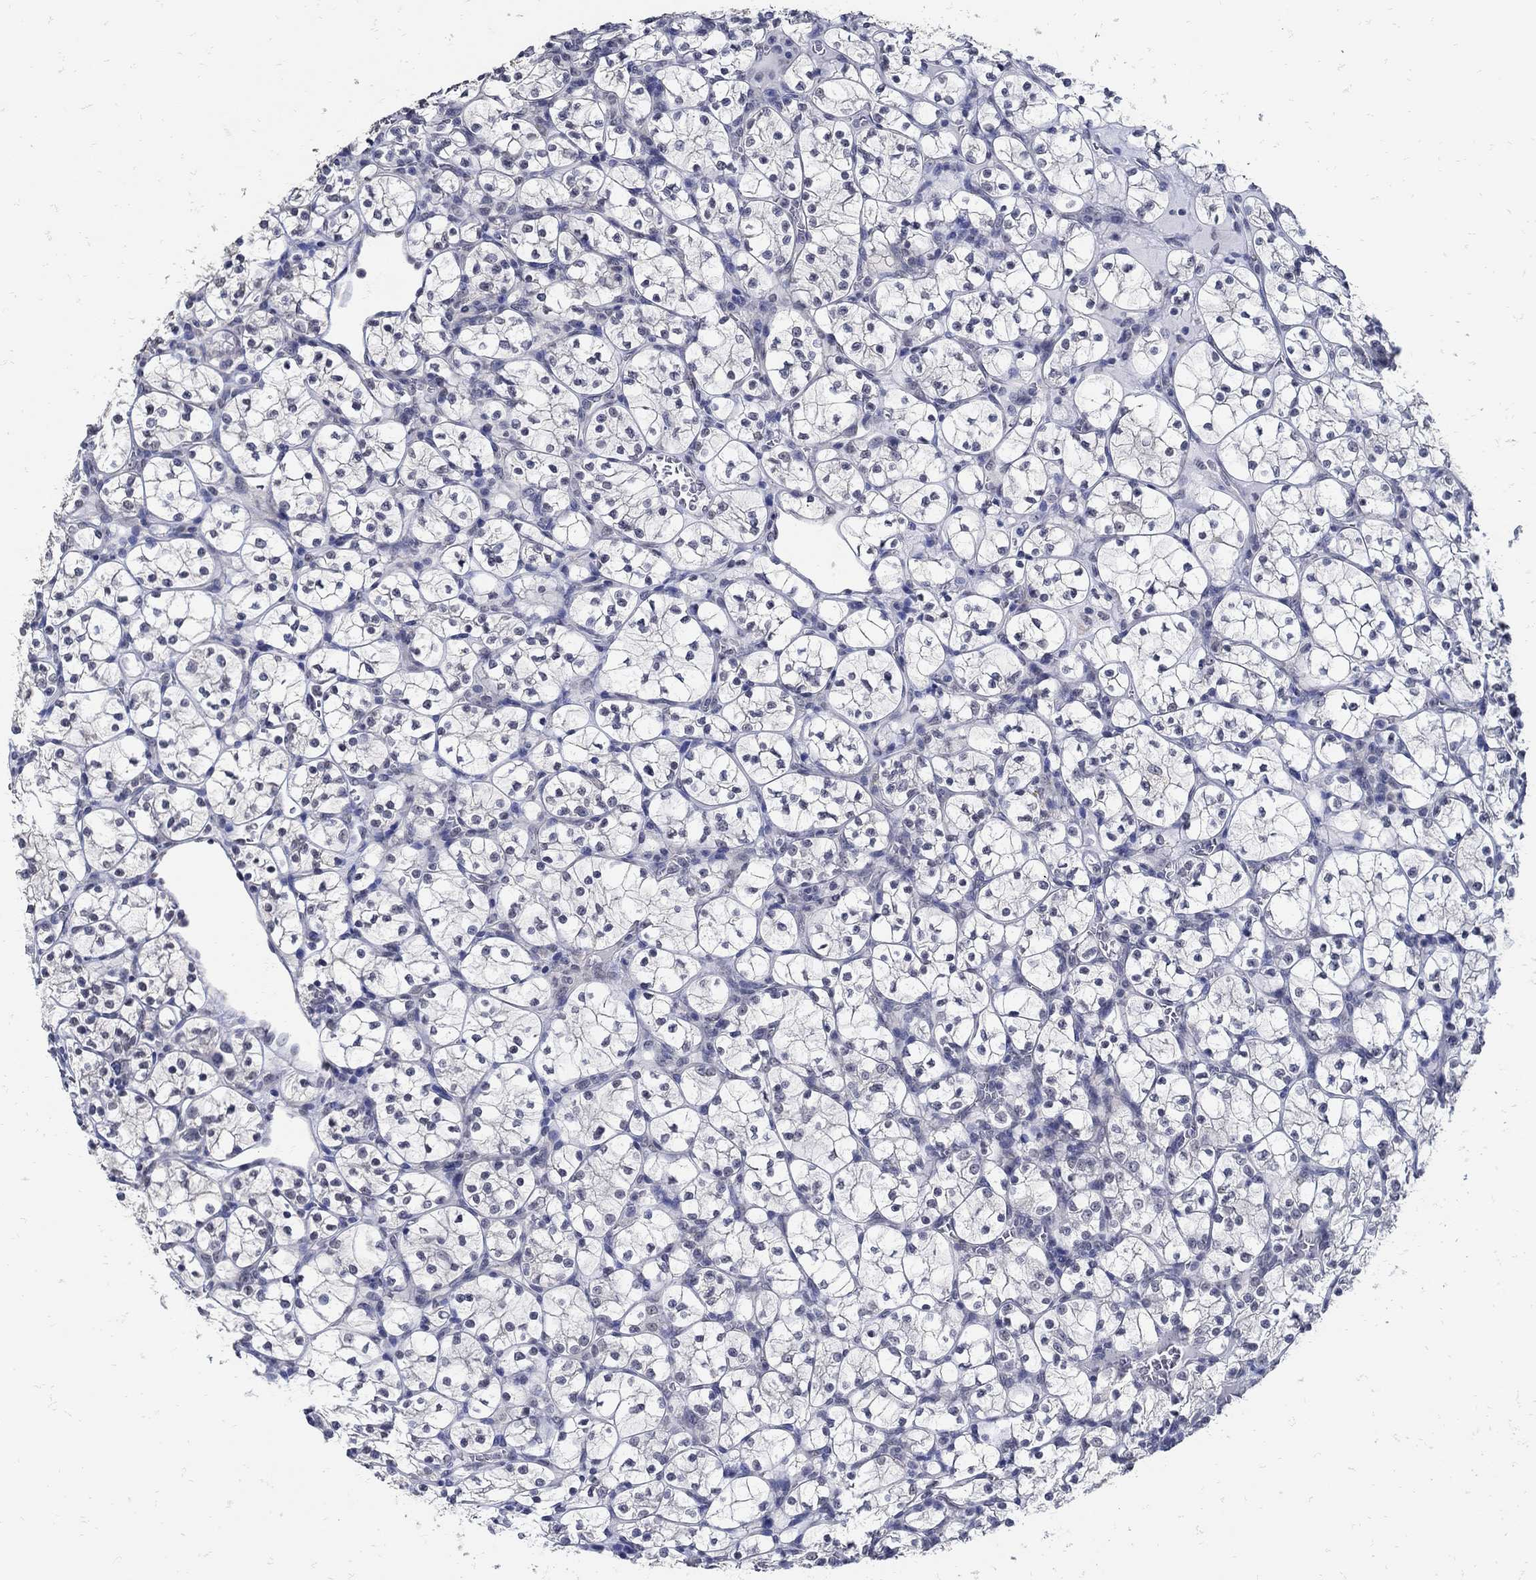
{"staining": {"intensity": "negative", "quantity": "none", "location": "none"}, "tissue": "renal cancer", "cell_type": "Tumor cells", "image_type": "cancer", "snomed": [{"axis": "morphology", "description": "Adenocarcinoma, NOS"}, {"axis": "topography", "description": "Kidney"}], "caption": "Immunohistochemistry (IHC) histopathology image of adenocarcinoma (renal) stained for a protein (brown), which exhibits no staining in tumor cells.", "gene": "KCNN3", "patient": {"sex": "female", "age": 89}}